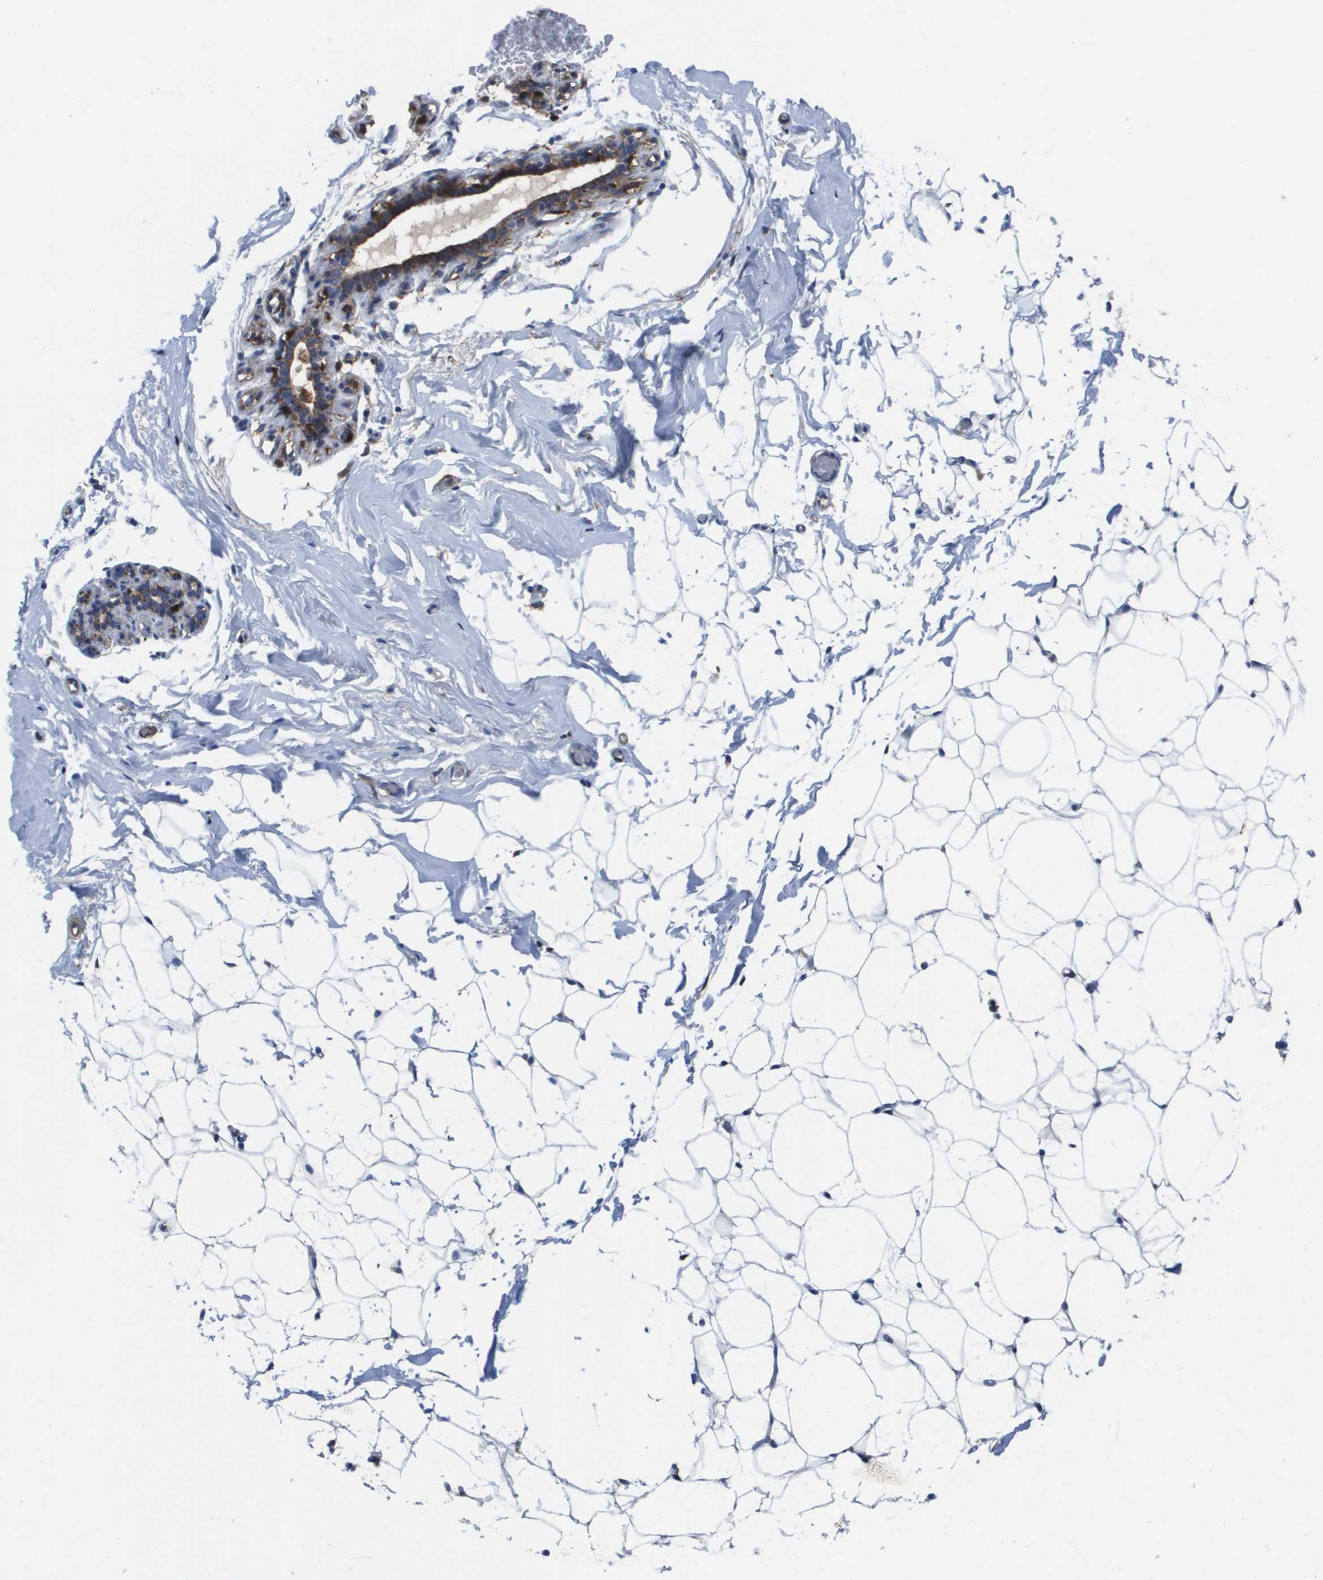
{"staining": {"intensity": "negative", "quantity": "none", "location": "none"}, "tissue": "adipose tissue", "cell_type": "Adipocytes", "image_type": "normal", "snomed": [{"axis": "morphology", "description": "Normal tissue, NOS"}, {"axis": "topography", "description": "Breast"}, {"axis": "topography", "description": "Soft tissue"}], "caption": "High power microscopy photomicrograph of an immunohistochemistry (IHC) photomicrograph of unremarkable adipose tissue, revealing no significant staining in adipocytes. (Stains: DAB immunohistochemistry (IHC) with hematoxylin counter stain, Microscopy: brightfield microscopy at high magnification).", "gene": "SLC37A2", "patient": {"sex": "female", "age": 75}}